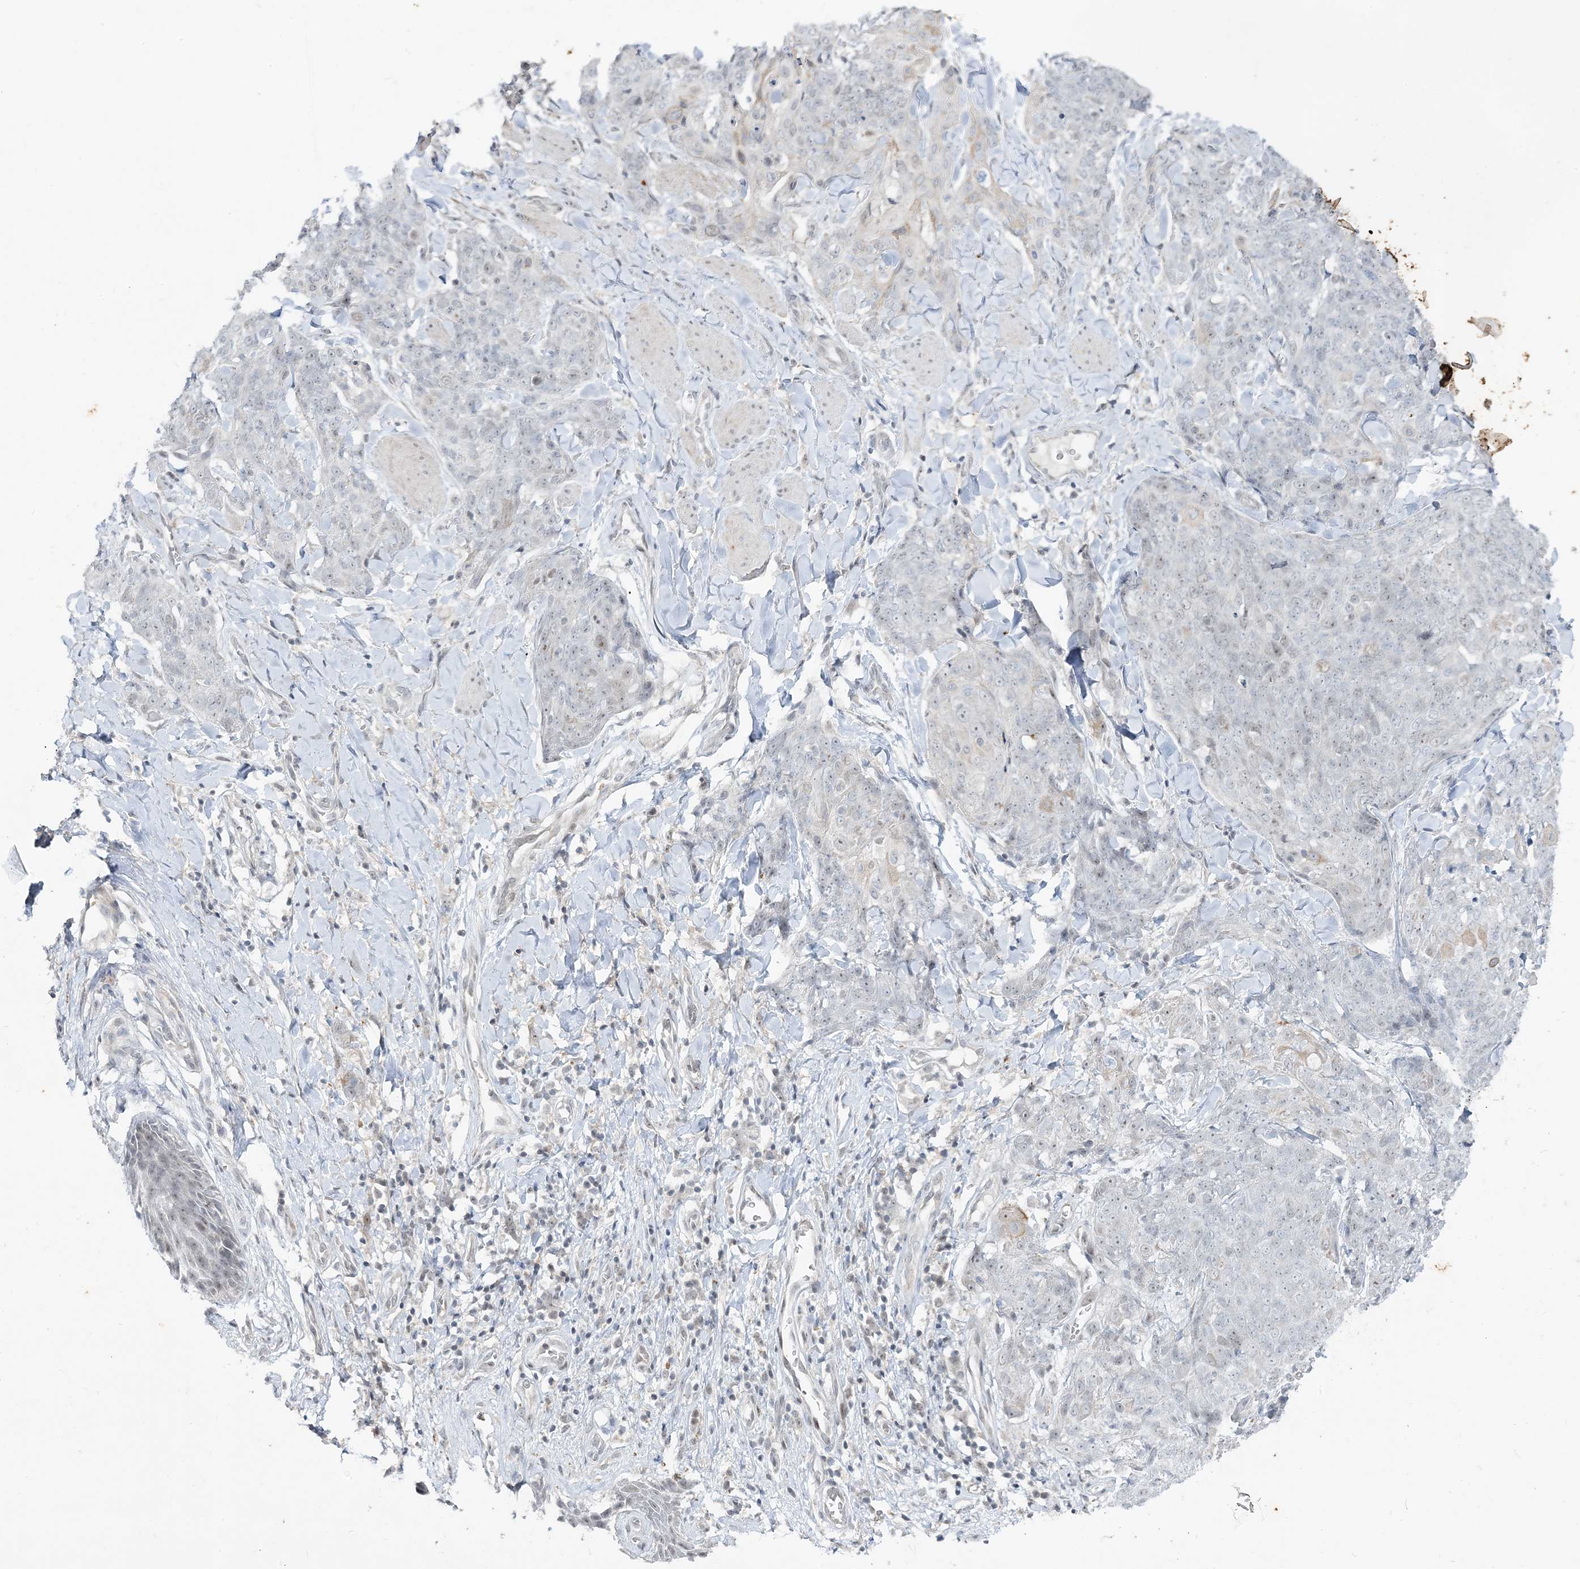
{"staining": {"intensity": "weak", "quantity": "<25%", "location": "cytoplasmic/membranous,nuclear"}, "tissue": "skin cancer", "cell_type": "Tumor cells", "image_type": "cancer", "snomed": [{"axis": "morphology", "description": "Squamous cell carcinoma, NOS"}, {"axis": "topography", "description": "Skin"}, {"axis": "topography", "description": "Vulva"}], "caption": "High magnification brightfield microscopy of squamous cell carcinoma (skin) stained with DAB (brown) and counterstained with hematoxylin (blue): tumor cells show no significant expression.", "gene": "LEXM", "patient": {"sex": "female", "age": 85}}